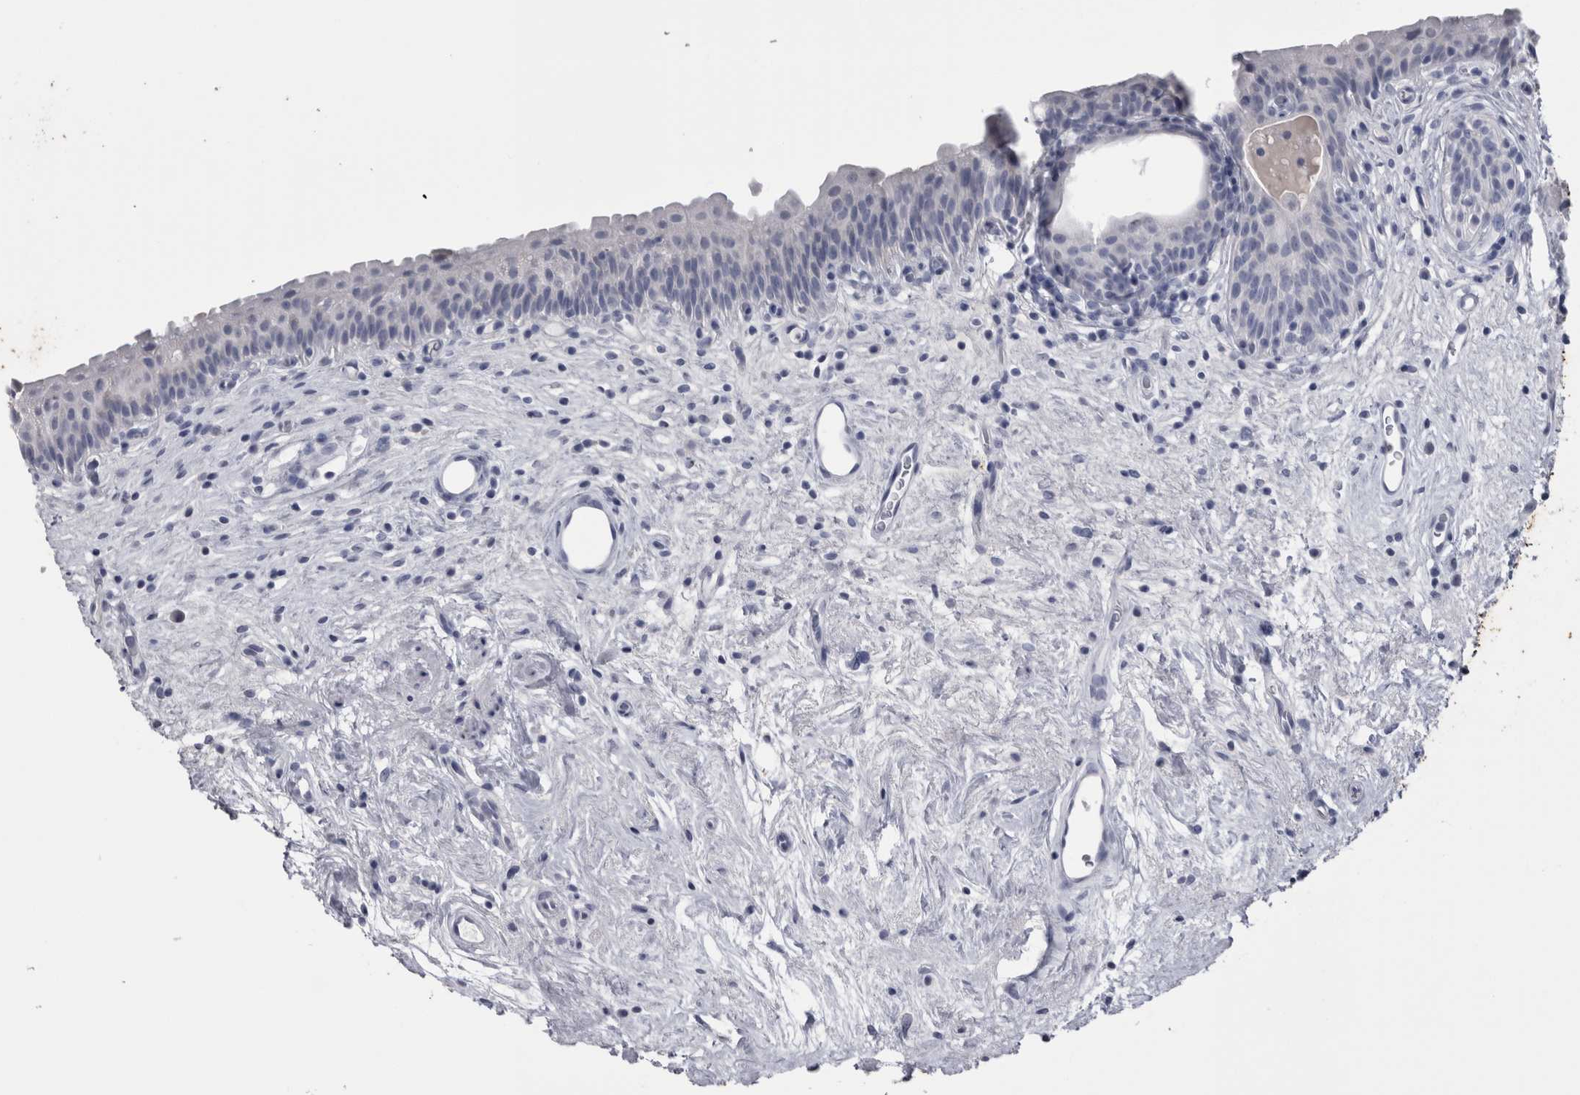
{"staining": {"intensity": "weak", "quantity": "<25%", "location": "cytoplasmic/membranous"}, "tissue": "urinary bladder", "cell_type": "Urothelial cells", "image_type": "normal", "snomed": [{"axis": "morphology", "description": "Normal tissue, NOS"}, {"axis": "topography", "description": "Urinary bladder"}], "caption": "Immunohistochemical staining of normal human urinary bladder demonstrates no significant staining in urothelial cells. (DAB (3,3'-diaminobenzidine) immunohistochemistry, high magnification).", "gene": "MSMB", "patient": {"sex": "male", "age": 83}}